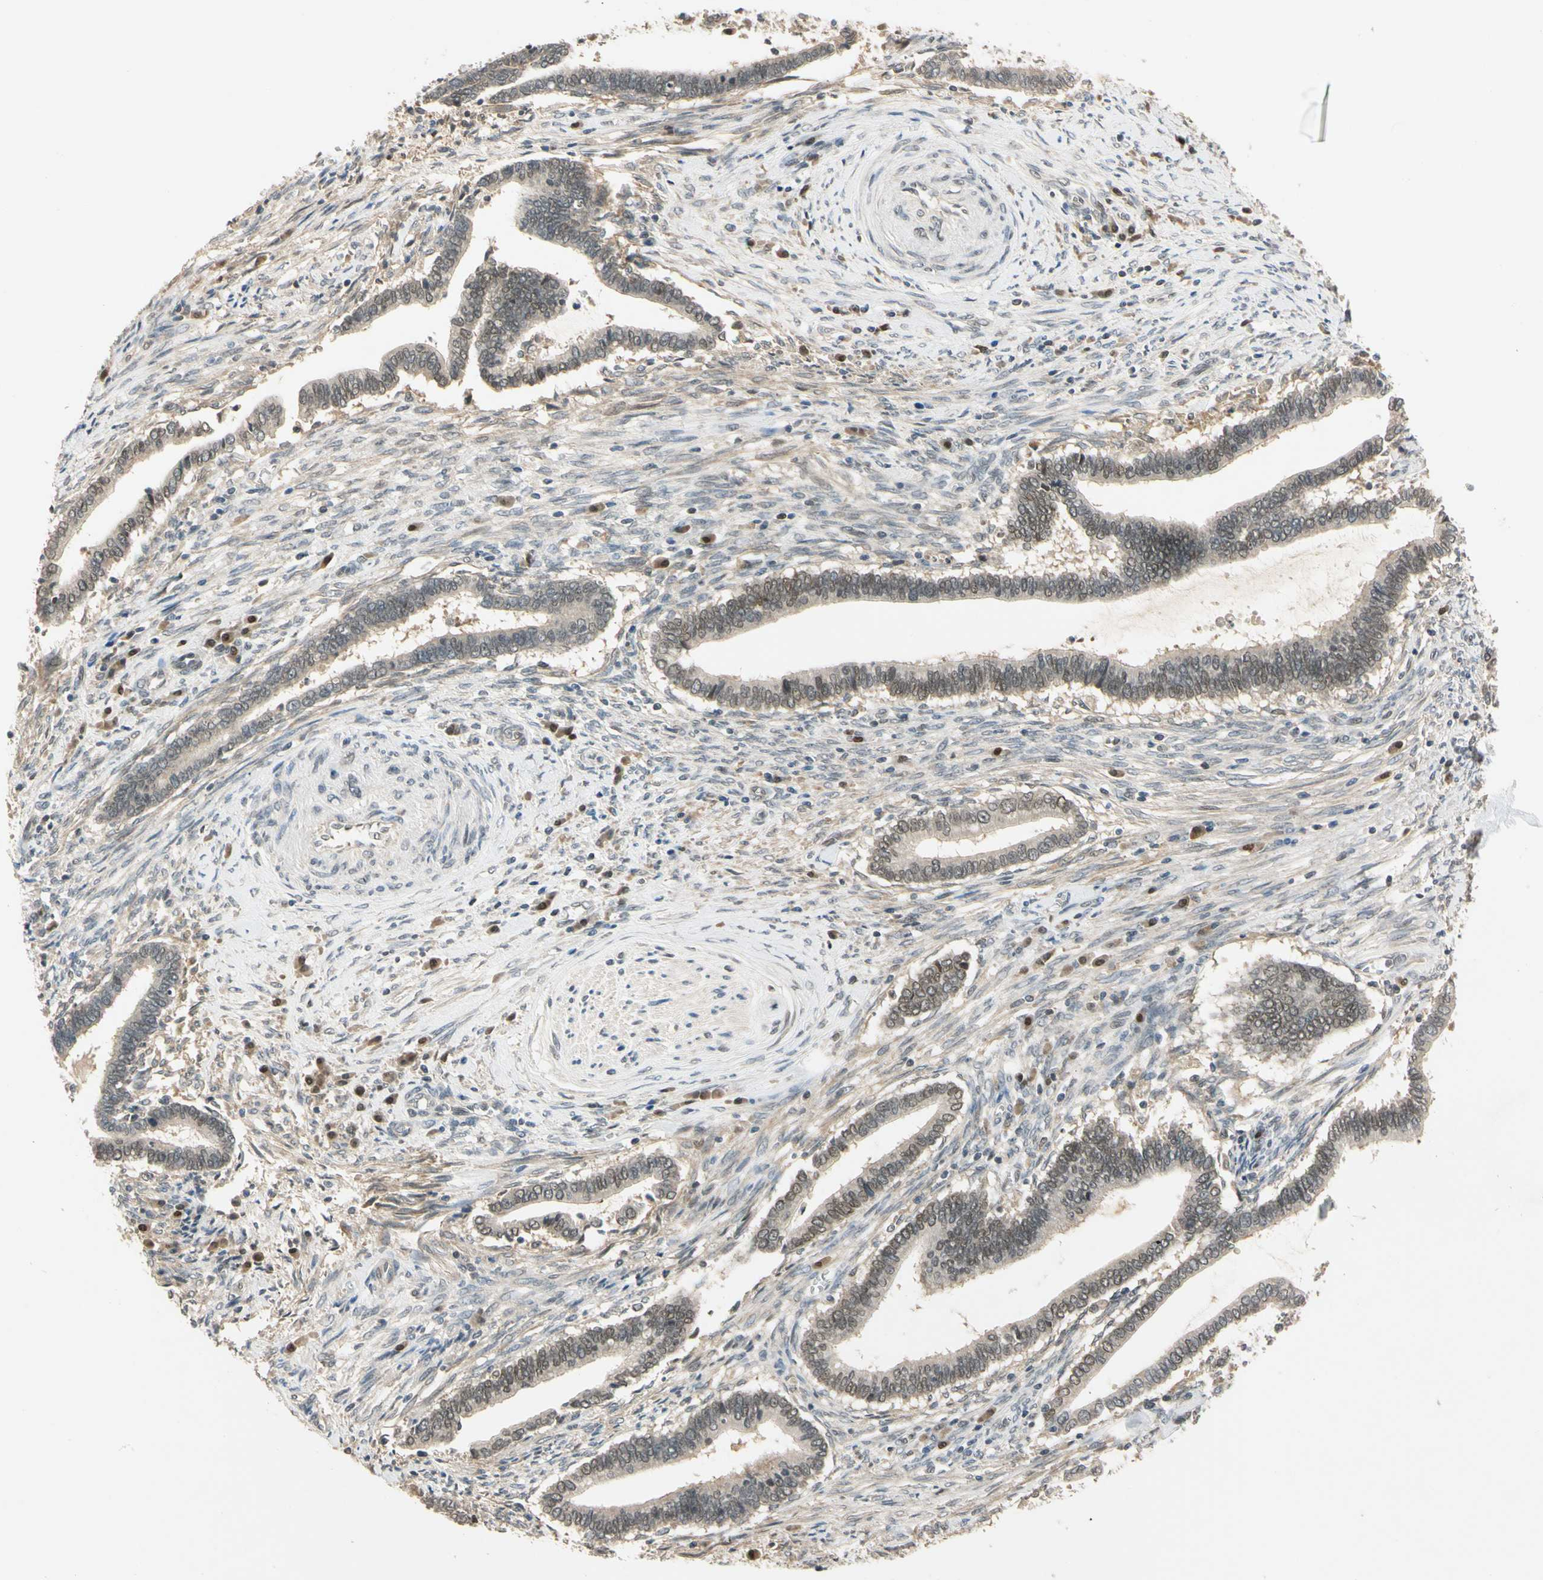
{"staining": {"intensity": "moderate", "quantity": "25%-75%", "location": "cytoplasmic/membranous,nuclear"}, "tissue": "cervical cancer", "cell_type": "Tumor cells", "image_type": "cancer", "snomed": [{"axis": "morphology", "description": "Adenocarcinoma, NOS"}, {"axis": "topography", "description": "Cervix"}], "caption": "Protein staining by IHC demonstrates moderate cytoplasmic/membranous and nuclear expression in about 25%-75% of tumor cells in cervical adenocarcinoma.", "gene": "RIOX2", "patient": {"sex": "female", "age": 44}}